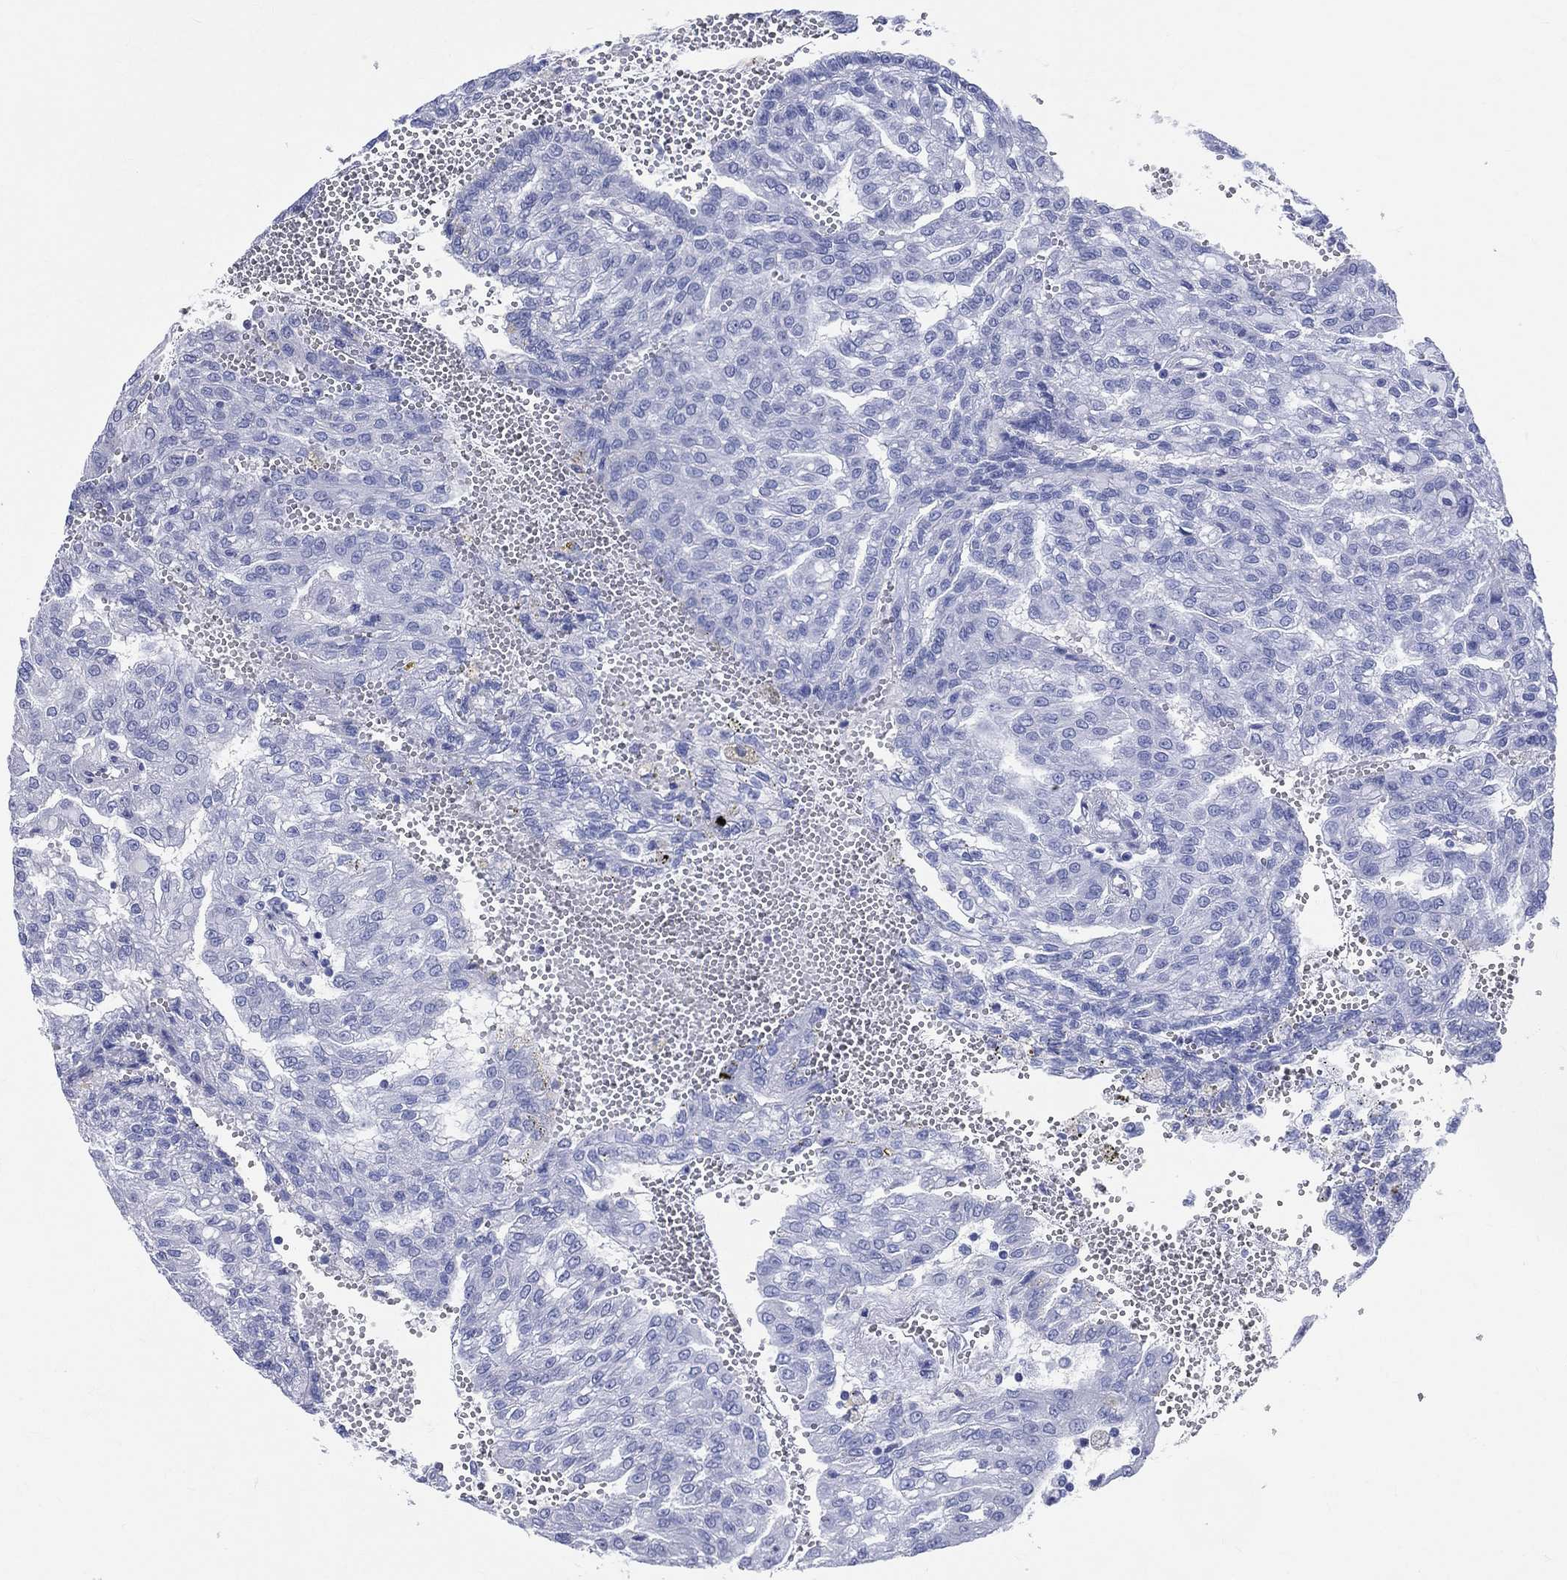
{"staining": {"intensity": "negative", "quantity": "none", "location": "none"}, "tissue": "renal cancer", "cell_type": "Tumor cells", "image_type": "cancer", "snomed": [{"axis": "morphology", "description": "Adenocarcinoma, NOS"}, {"axis": "topography", "description": "Kidney"}], "caption": "Immunohistochemical staining of human renal adenocarcinoma reveals no significant positivity in tumor cells.", "gene": "DLG4", "patient": {"sex": "male", "age": 63}}